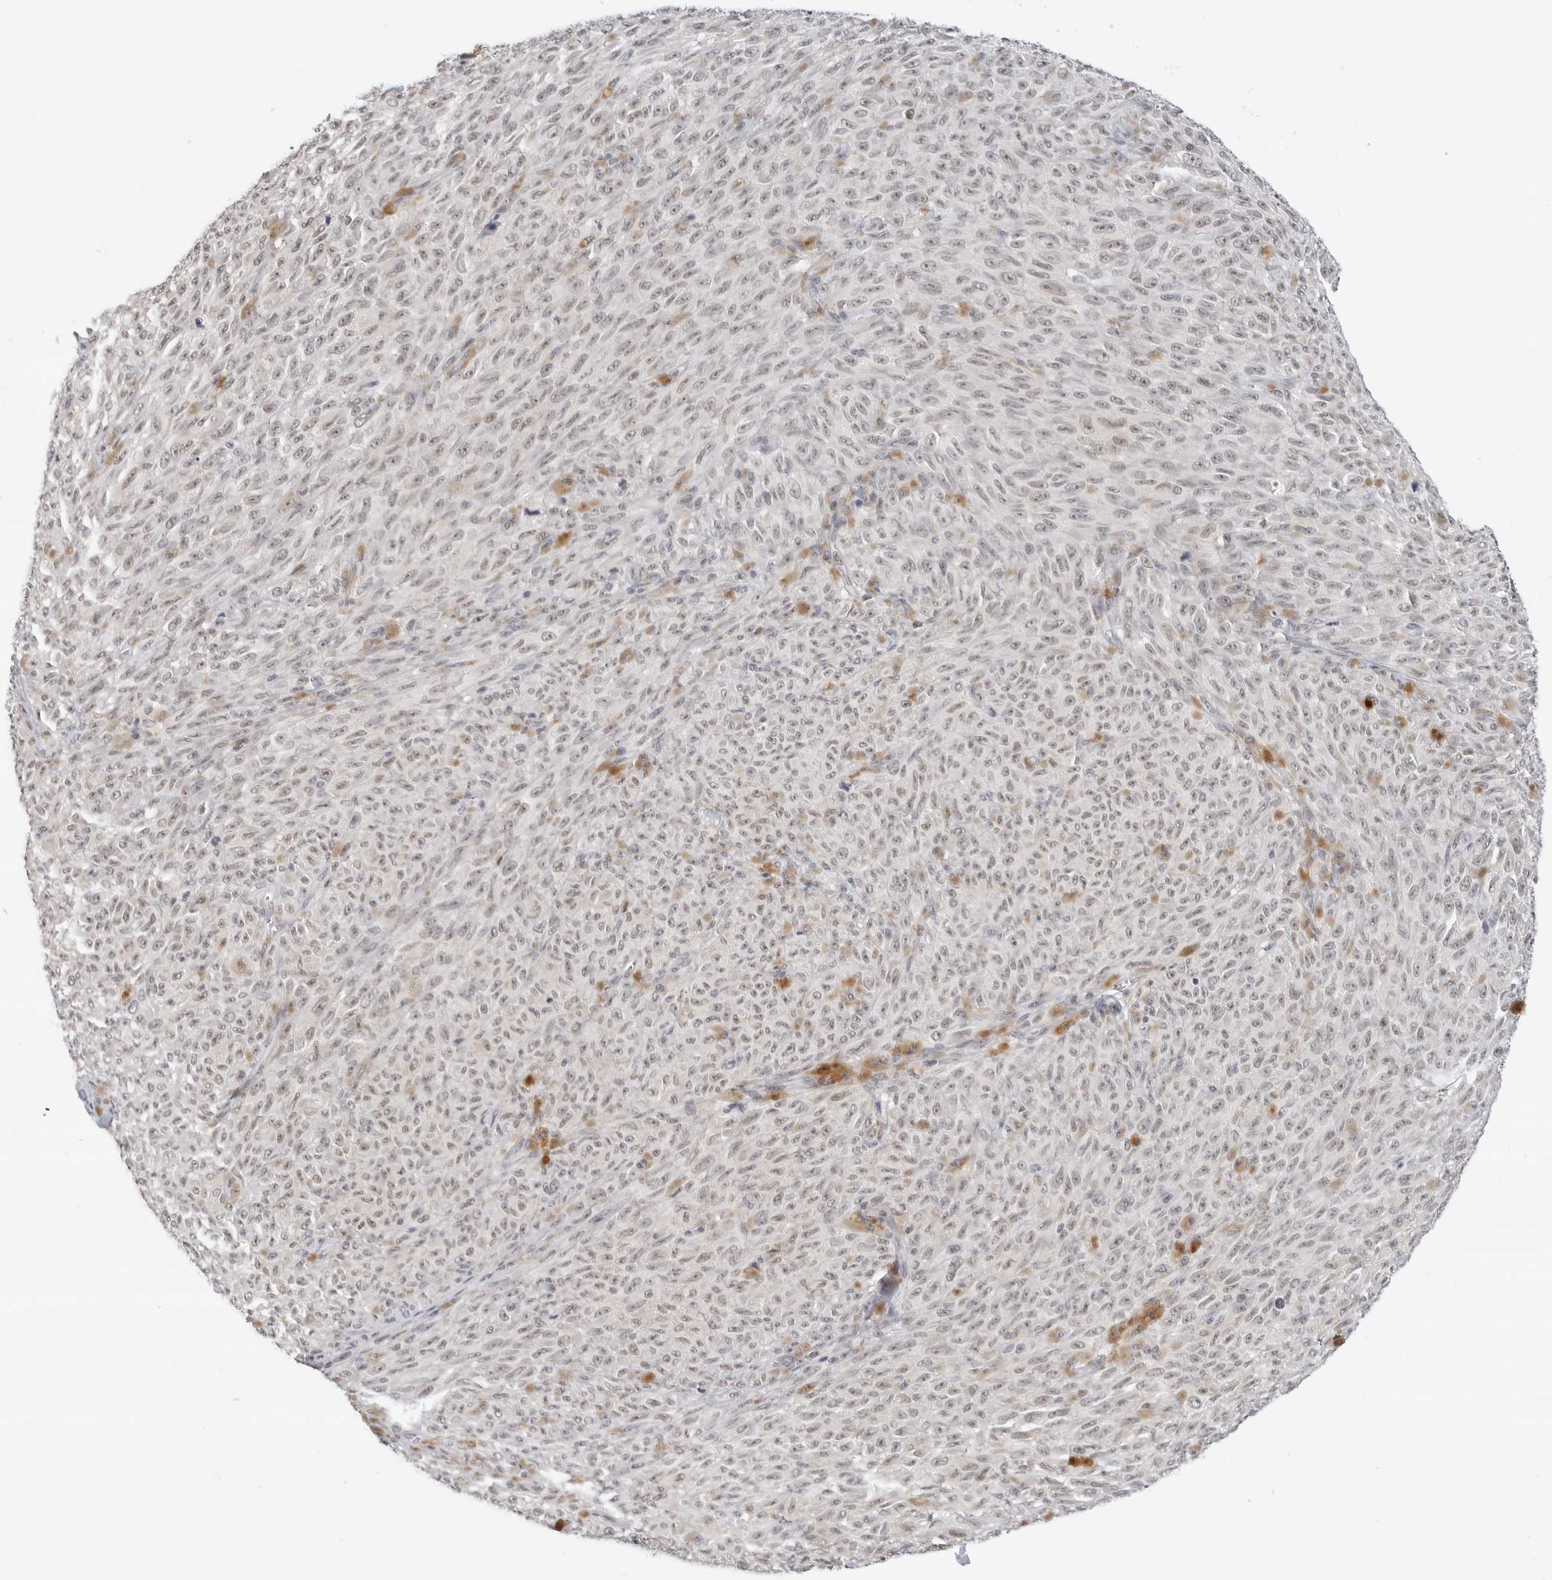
{"staining": {"intensity": "weak", "quantity": "25%-75%", "location": "nuclear"}, "tissue": "melanoma", "cell_type": "Tumor cells", "image_type": "cancer", "snomed": [{"axis": "morphology", "description": "Malignant melanoma, NOS"}, {"axis": "topography", "description": "Skin"}], "caption": "This image shows IHC staining of human melanoma, with low weak nuclear positivity in about 25%-75% of tumor cells.", "gene": "TSEN2", "patient": {"sex": "female", "age": 82}}